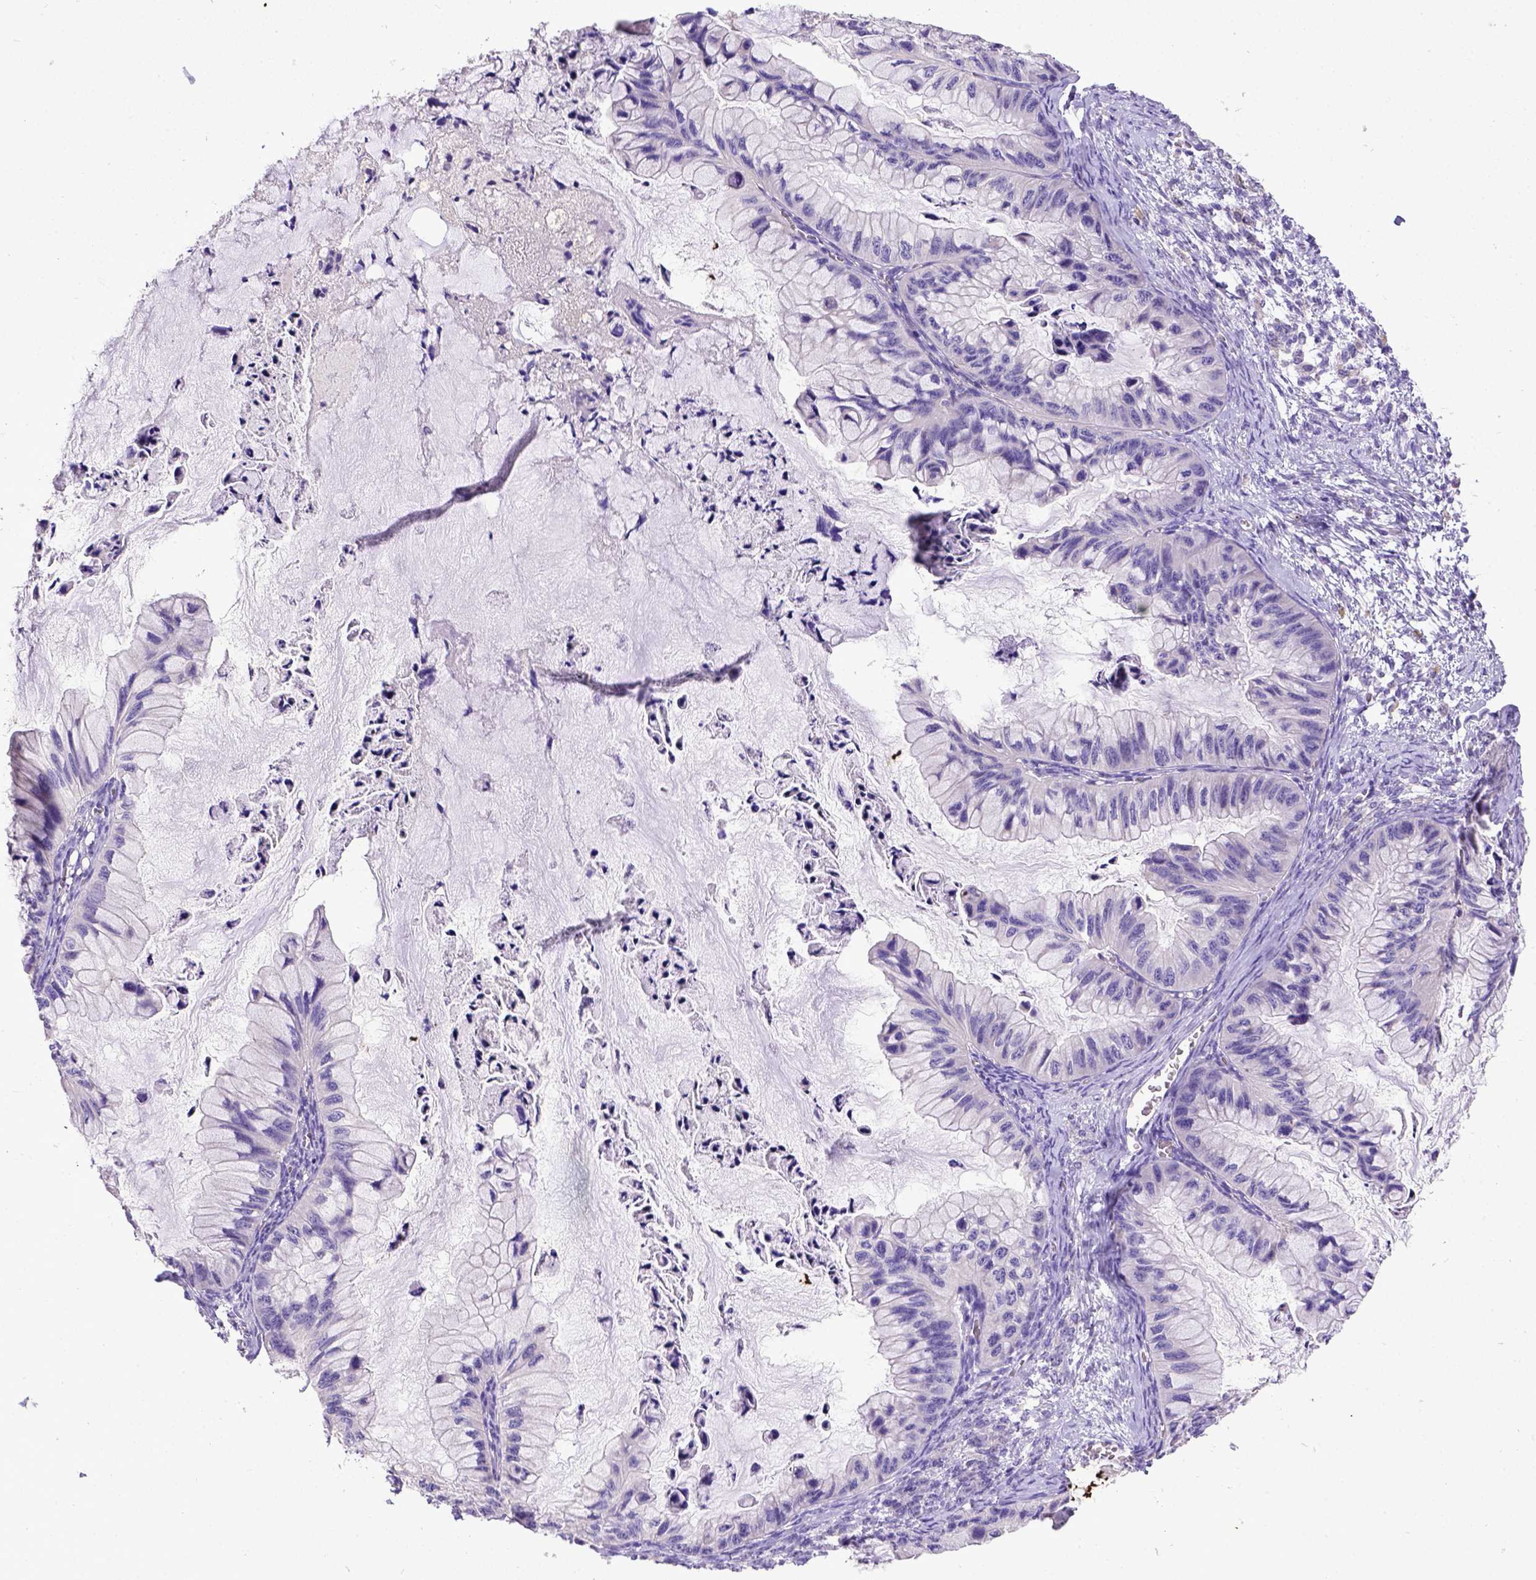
{"staining": {"intensity": "negative", "quantity": "none", "location": "none"}, "tissue": "ovarian cancer", "cell_type": "Tumor cells", "image_type": "cancer", "snomed": [{"axis": "morphology", "description": "Cystadenocarcinoma, mucinous, NOS"}, {"axis": "topography", "description": "Ovary"}], "caption": "An image of mucinous cystadenocarcinoma (ovarian) stained for a protein exhibits no brown staining in tumor cells.", "gene": "SPEF1", "patient": {"sex": "female", "age": 72}}